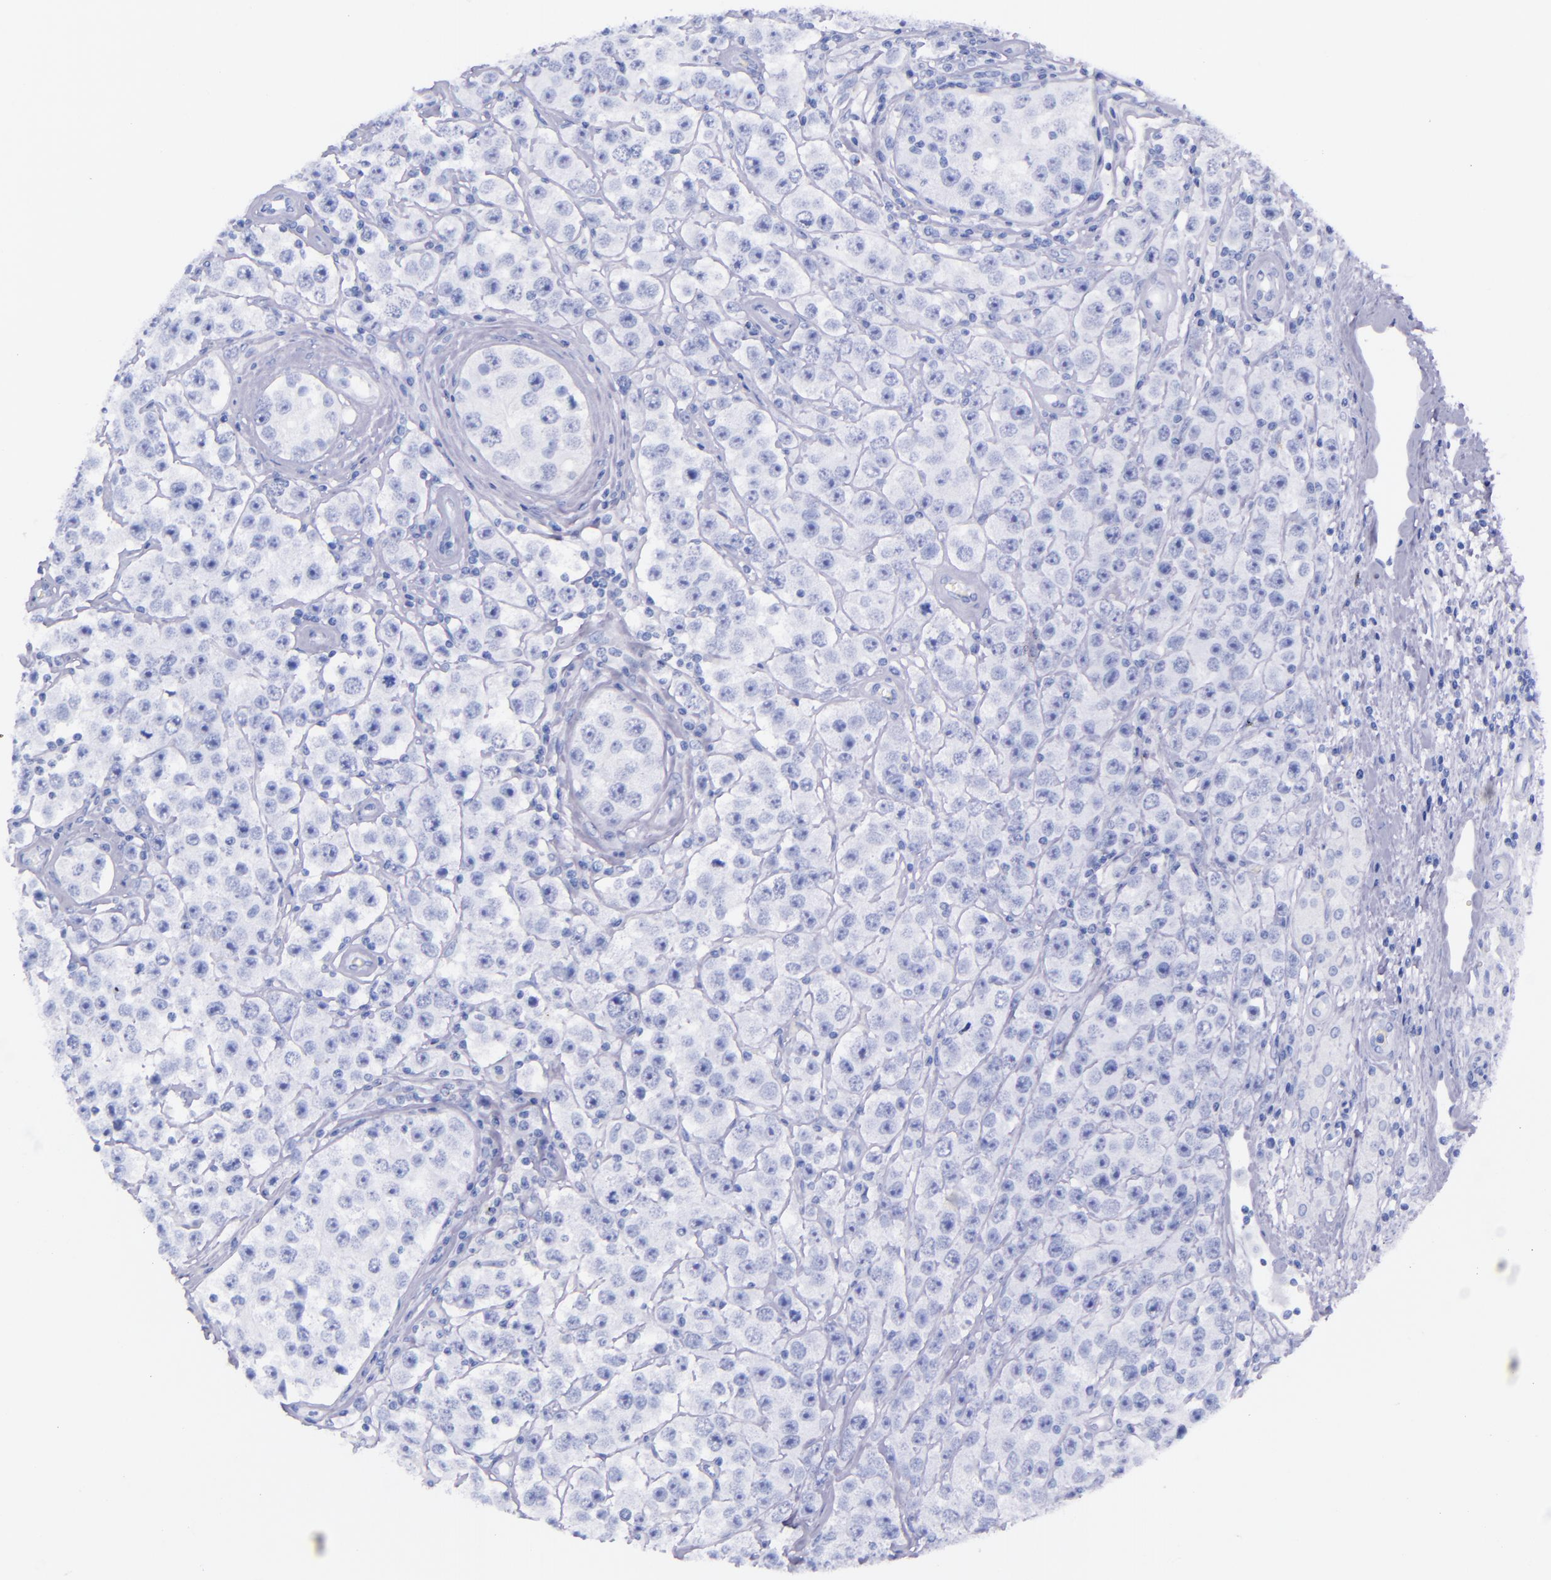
{"staining": {"intensity": "negative", "quantity": "none", "location": "none"}, "tissue": "testis cancer", "cell_type": "Tumor cells", "image_type": "cancer", "snomed": [{"axis": "morphology", "description": "Seminoma, NOS"}, {"axis": "topography", "description": "Testis"}], "caption": "High power microscopy image of an immunohistochemistry (IHC) micrograph of seminoma (testis), revealing no significant staining in tumor cells. (Stains: DAB immunohistochemistry with hematoxylin counter stain, Microscopy: brightfield microscopy at high magnification).", "gene": "LAG3", "patient": {"sex": "male", "age": 52}}